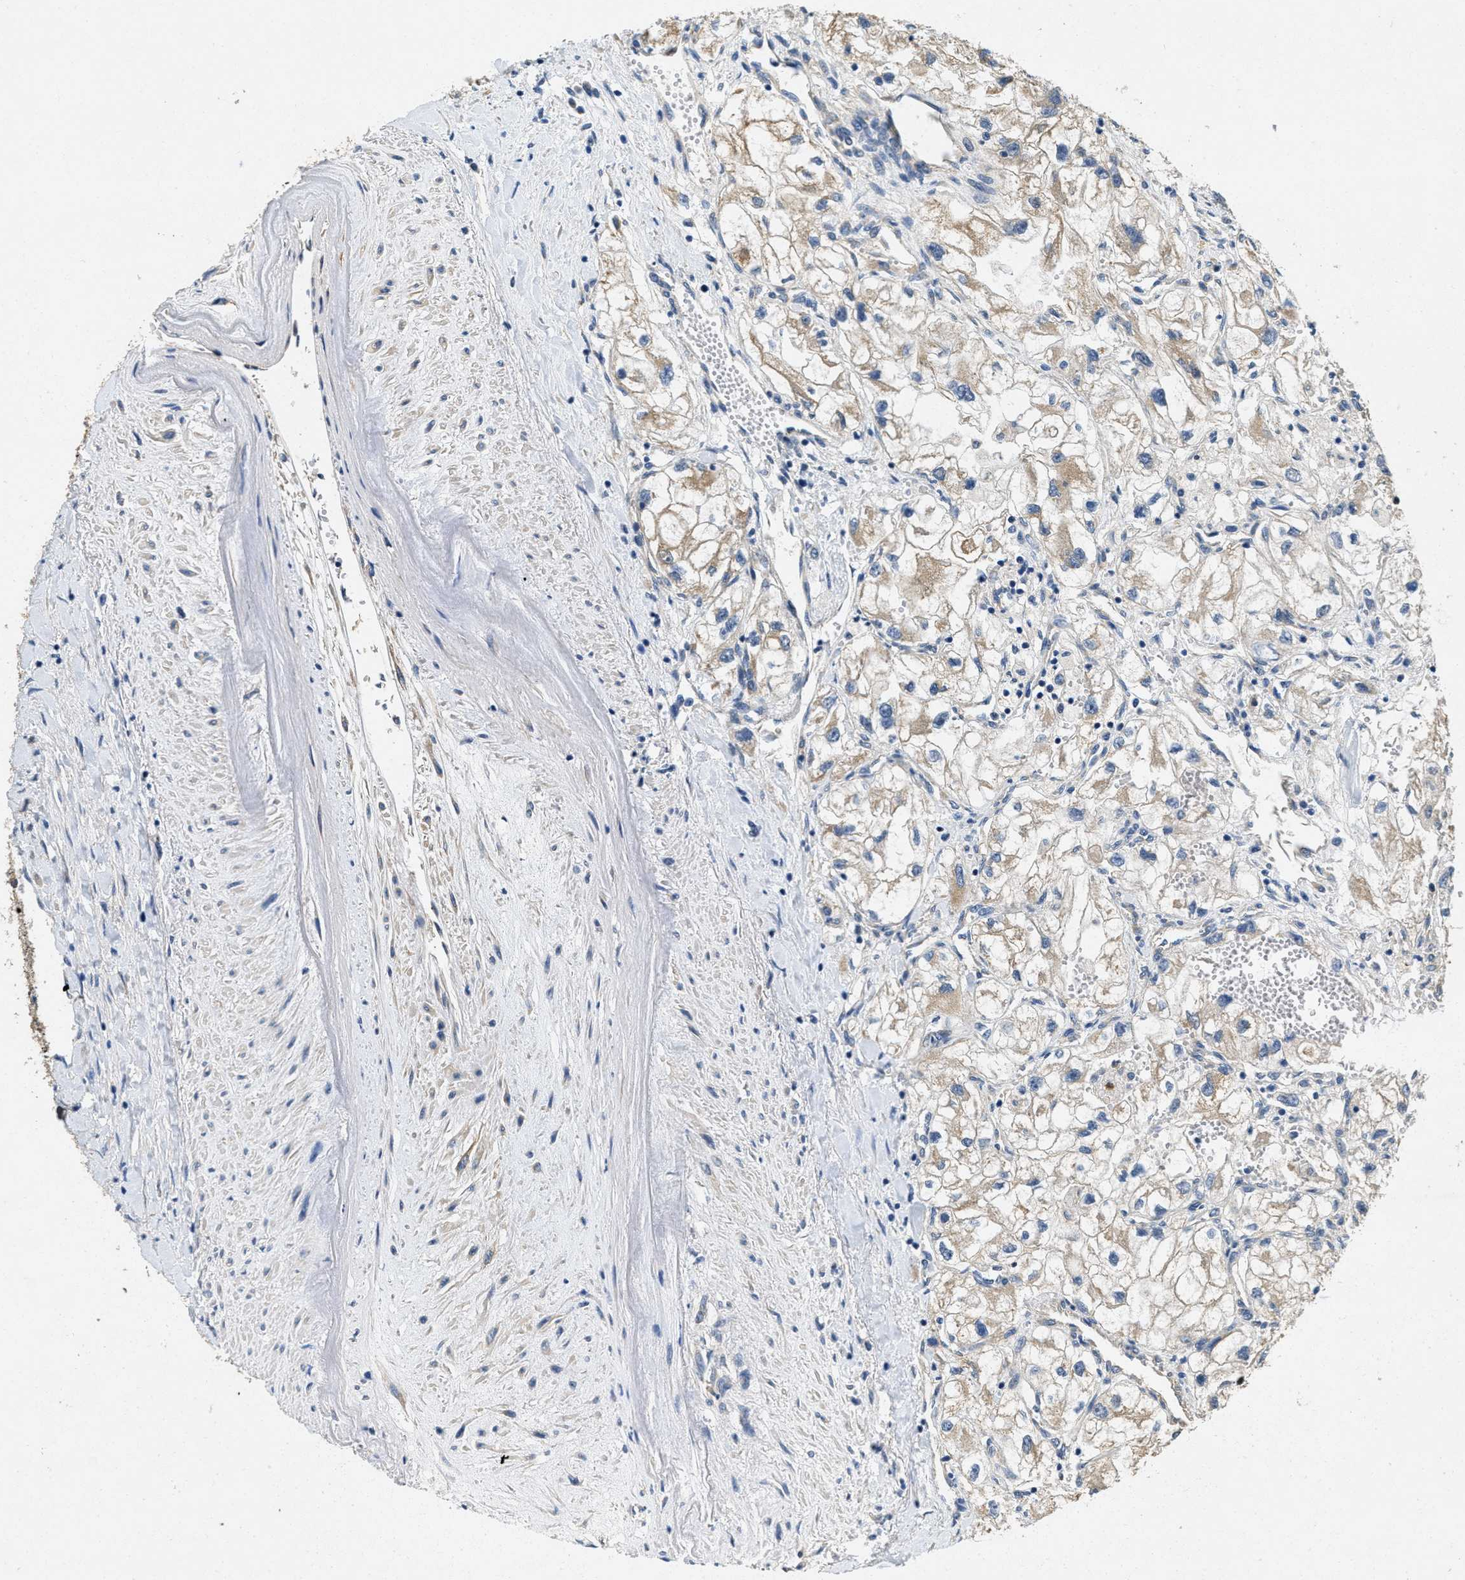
{"staining": {"intensity": "weak", "quantity": "25%-75%", "location": "cytoplasmic/membranous"}, "tissue": "renal cancer", "cell_type": "Tumor cells", "image_type": "cancer", "snomed": [{"axis": "morphology", "description": "Adenocarcinoma, NOS"}, {"axis": "topography", "description": "Kidney"}], "caption": "Approximately 25%-75% of tumor cells in adenocarcinoma (renal) exhibit weak cytoplasmic/membranous protein expression as visualized by brown immunohistochemical staining.", "gene": "TOMM70", "patient": {"sex": "female", "age": 70}}